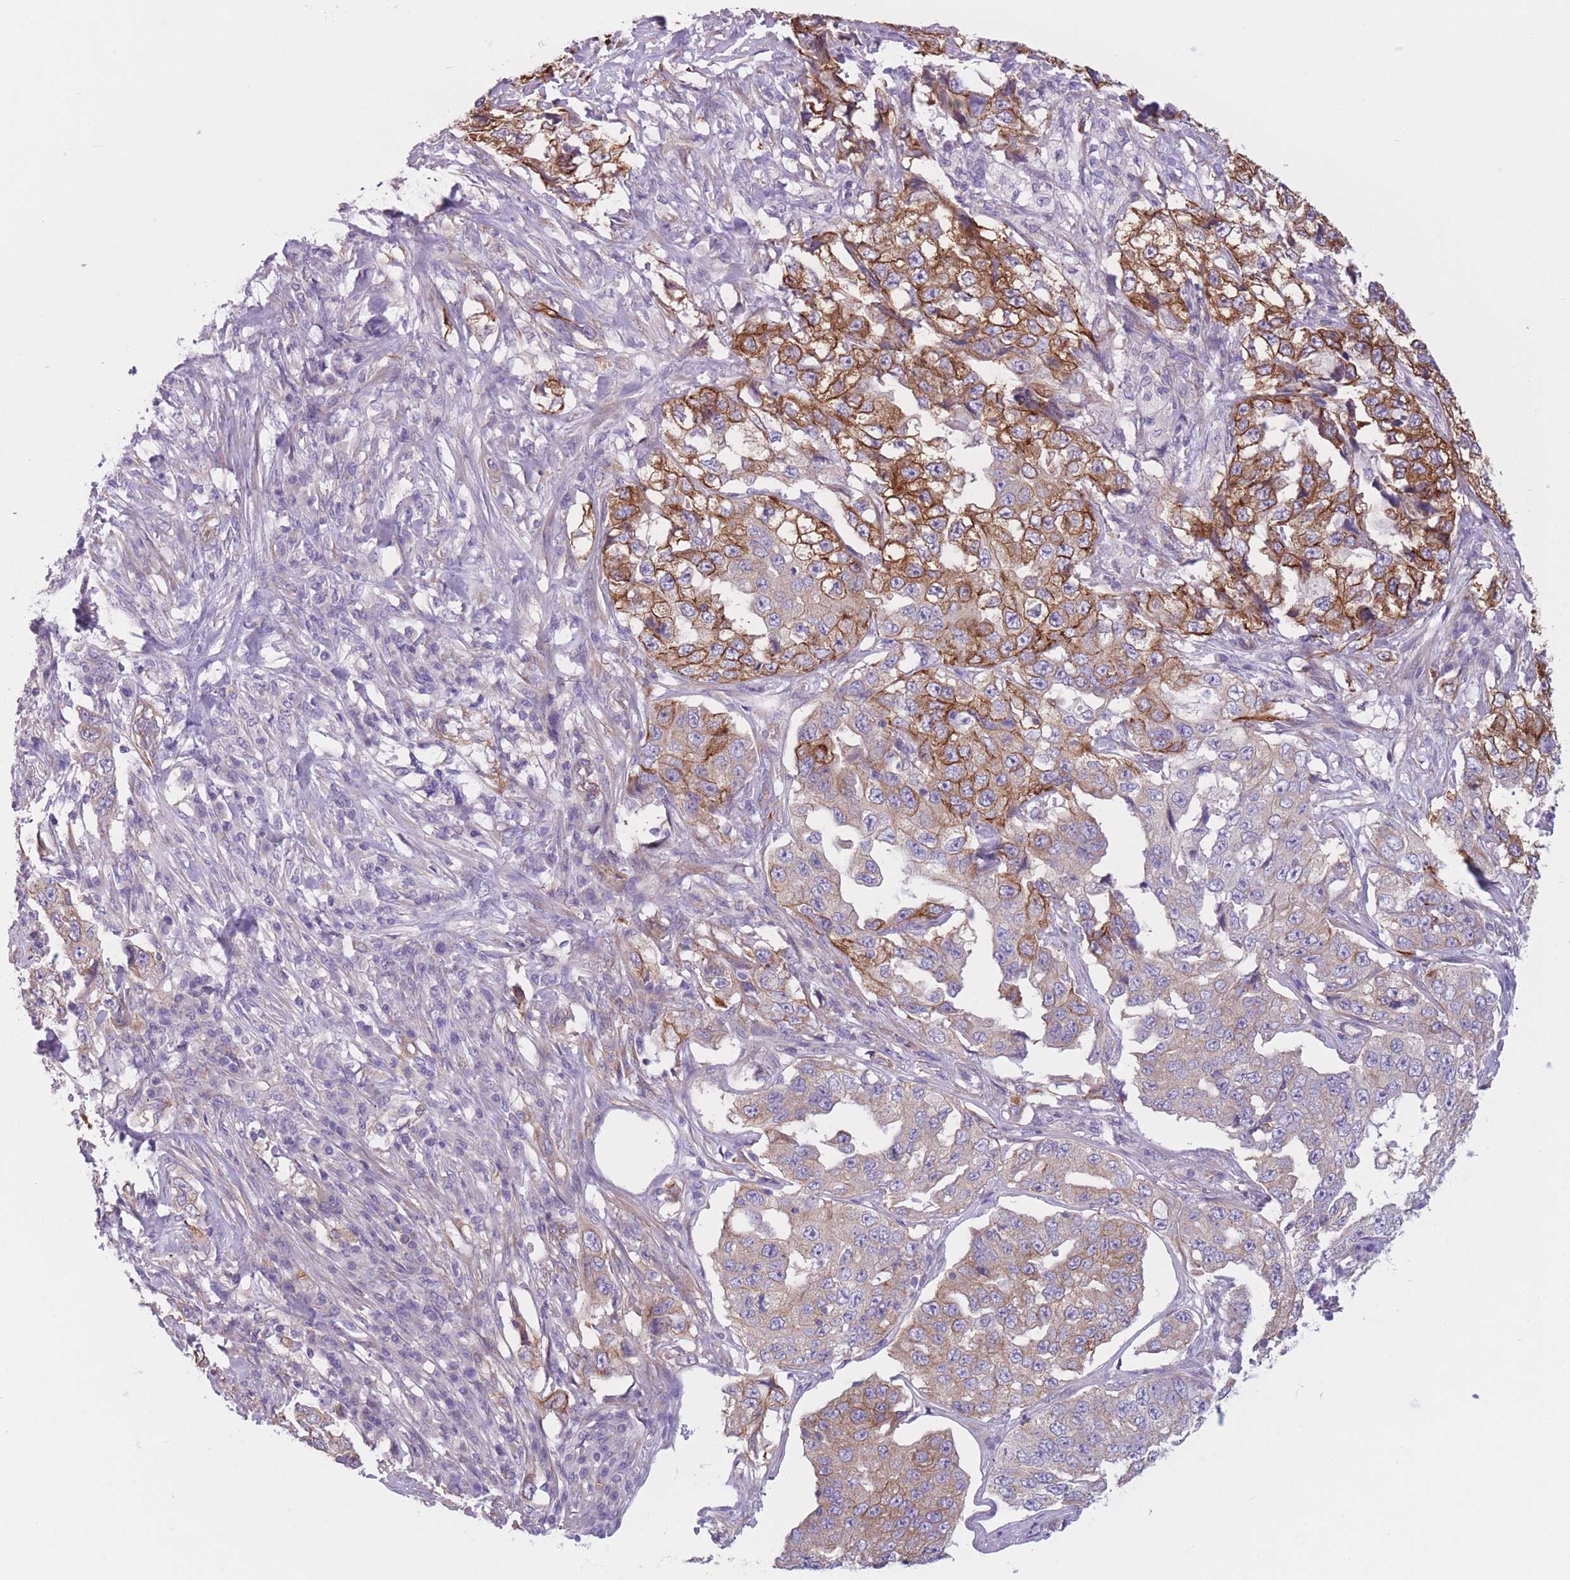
{"staining": {"intensity": "moderate", "quantity": "25%-75%", "location": "cytoplasmic/membranous"}, "tissue": "lung cancer", "cell_type": "Tumor cells", "image_type": "cancer", "snomed": [{"axis": "morphology", "description": "Adenocarcinoma, NOS"}, {"axis": "topography", "description": "Lung"}], "caption": "Immunohistochemistry staining of adenocarcinoma (lung), which displays medium levels of moderate cytoplasmic/membranous positivity in approximately 25%-75% of tumor cells indicating moderate cytoplasmic/membranous protein staining. The staining was performed using DAB (brown) for protein detection and nuclei were counterstained in hematoxylin (blue).", "gene": "SERPINB3", "patient": {"sex": "female", "age": 51}}